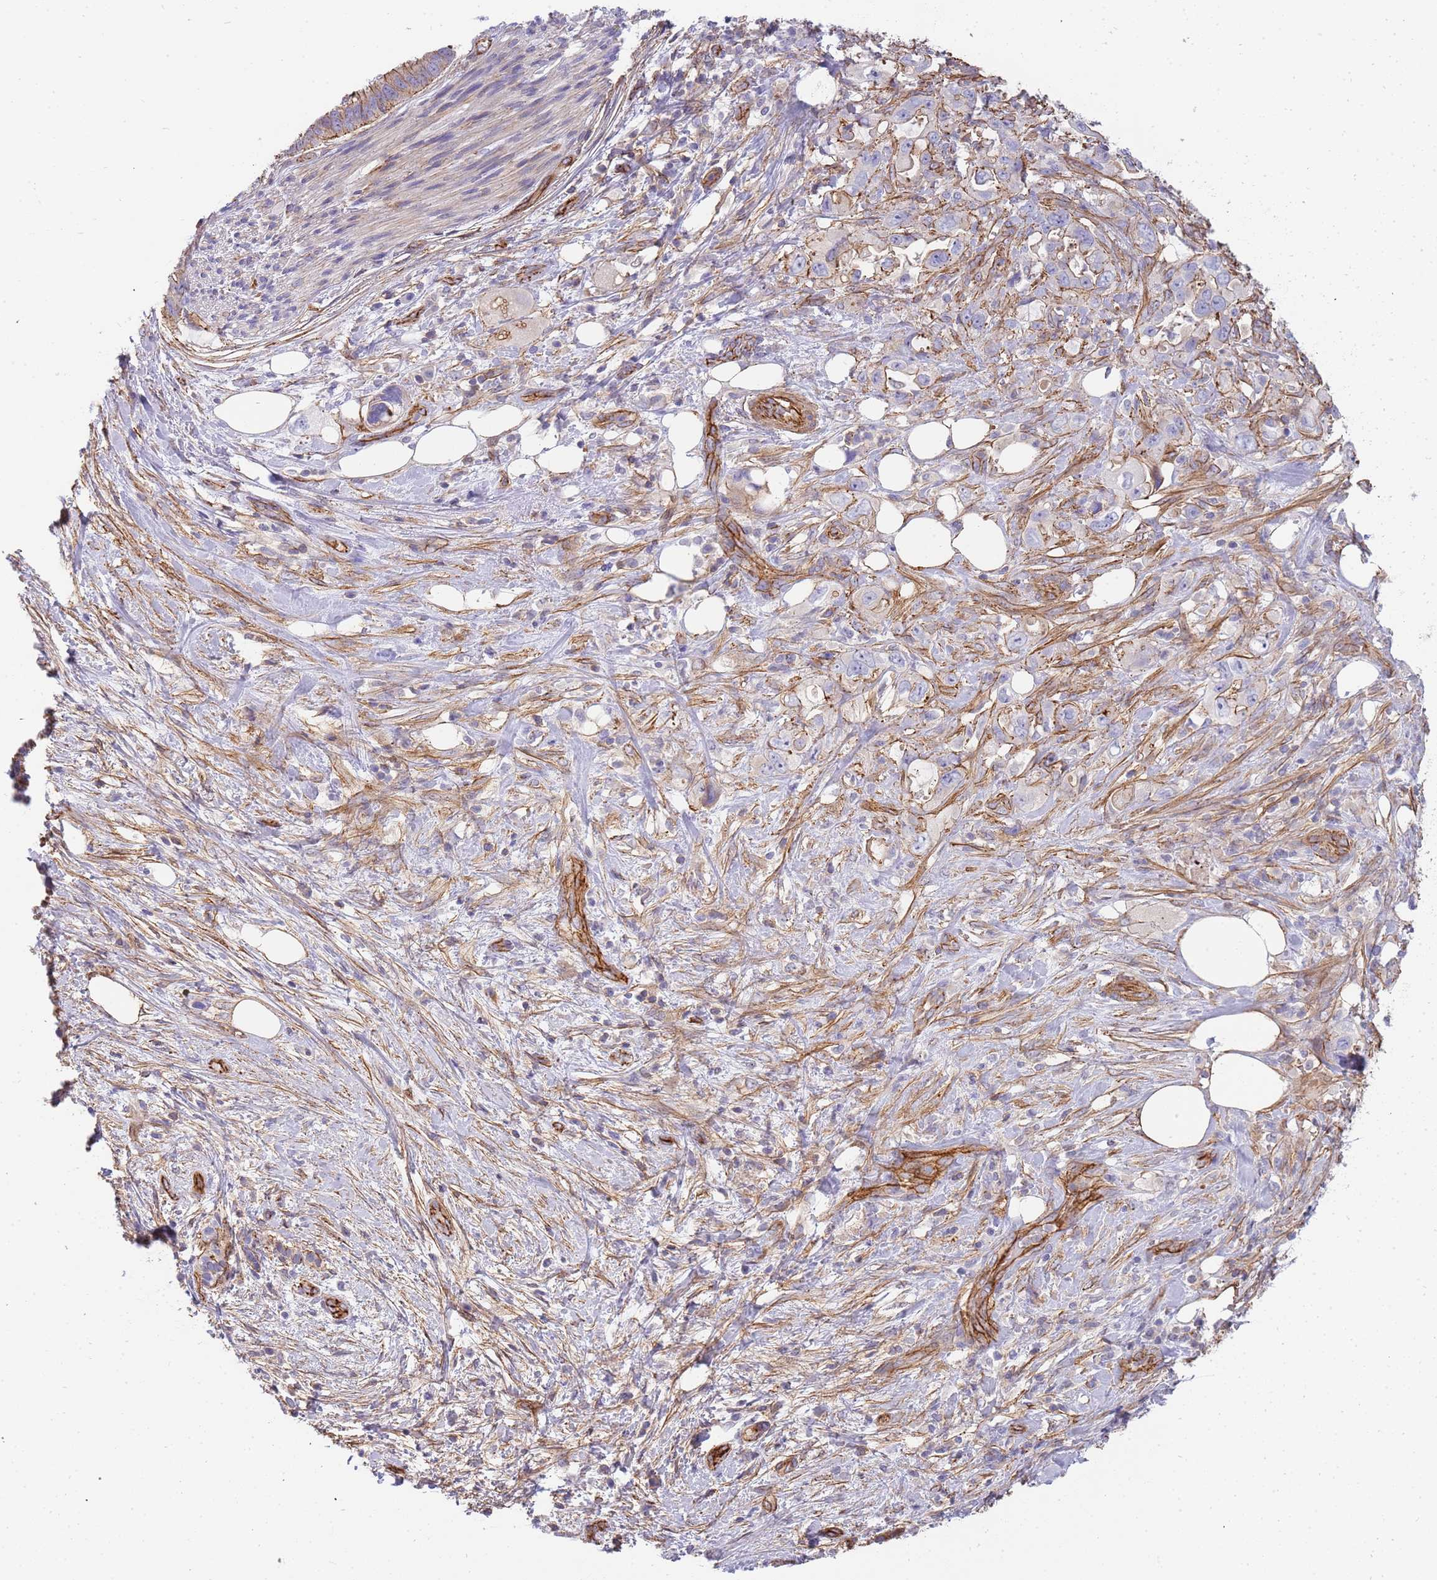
{"staining": {"intensity": "strong", "quantity": "25%-75%", "location": "cytoplasmic/membranous"}, "tissue": "pancreatic cancer", "cell_type": "Tumor cells", "image_type": "cancer", "snomed": [{"axis": "morphology", "description": "Adenocarcinoma, NOS"}, {"axis": "topography", "description": "Pancreas"}], "caption": "Tumor cells reveal high levels of strong cytoplasmic/membranous positivity in approximately 25%-75% of cells in human pancreatic cancer (adenocarcinoma). (brown staining indicates protein expression, while blue staining denotes nuclei).", "gene": "GFRAL", "patient": {"sex": "female", "age": 61}}